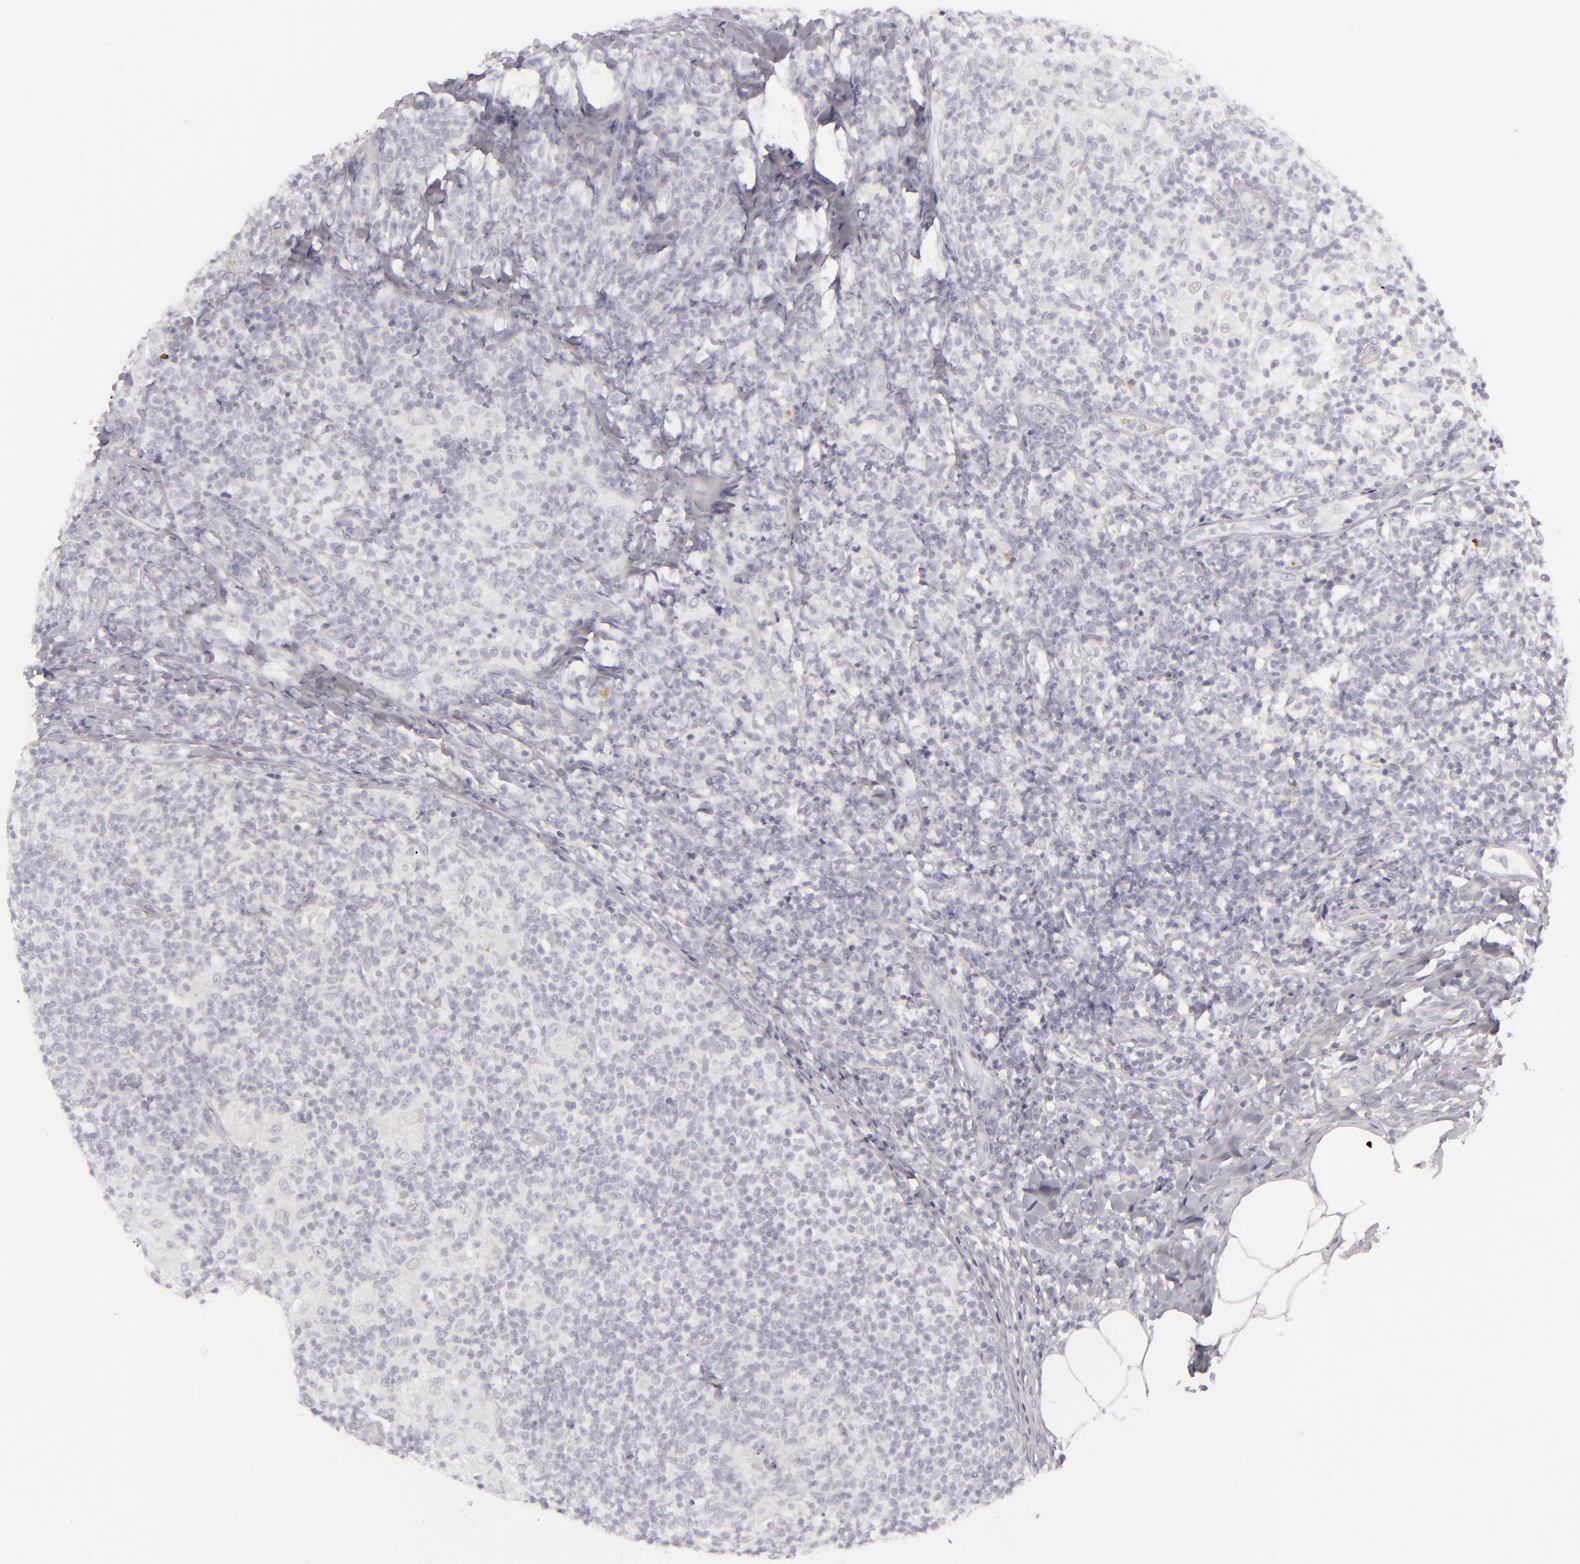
{"staining": {"intensity": "negative", "quantity": "none", "location": "none"}, "tissue": "lymph node", "cell_type": "Germinal center cells", "image_type": "normal", "snomed": [{"axis": "morphology", "description": "Normal tissue, NOS"}, {"axis": "morphology", "description": "Inflammation, NOS"}, {"axis": "topography", "description": "Lymph node"}], "caption": "Histopathology image shows no protein positivity in germinal center cells of unremarkable lymph node.", "gene": "CDX2", "patient": {"sex": "male", "age": 46}}